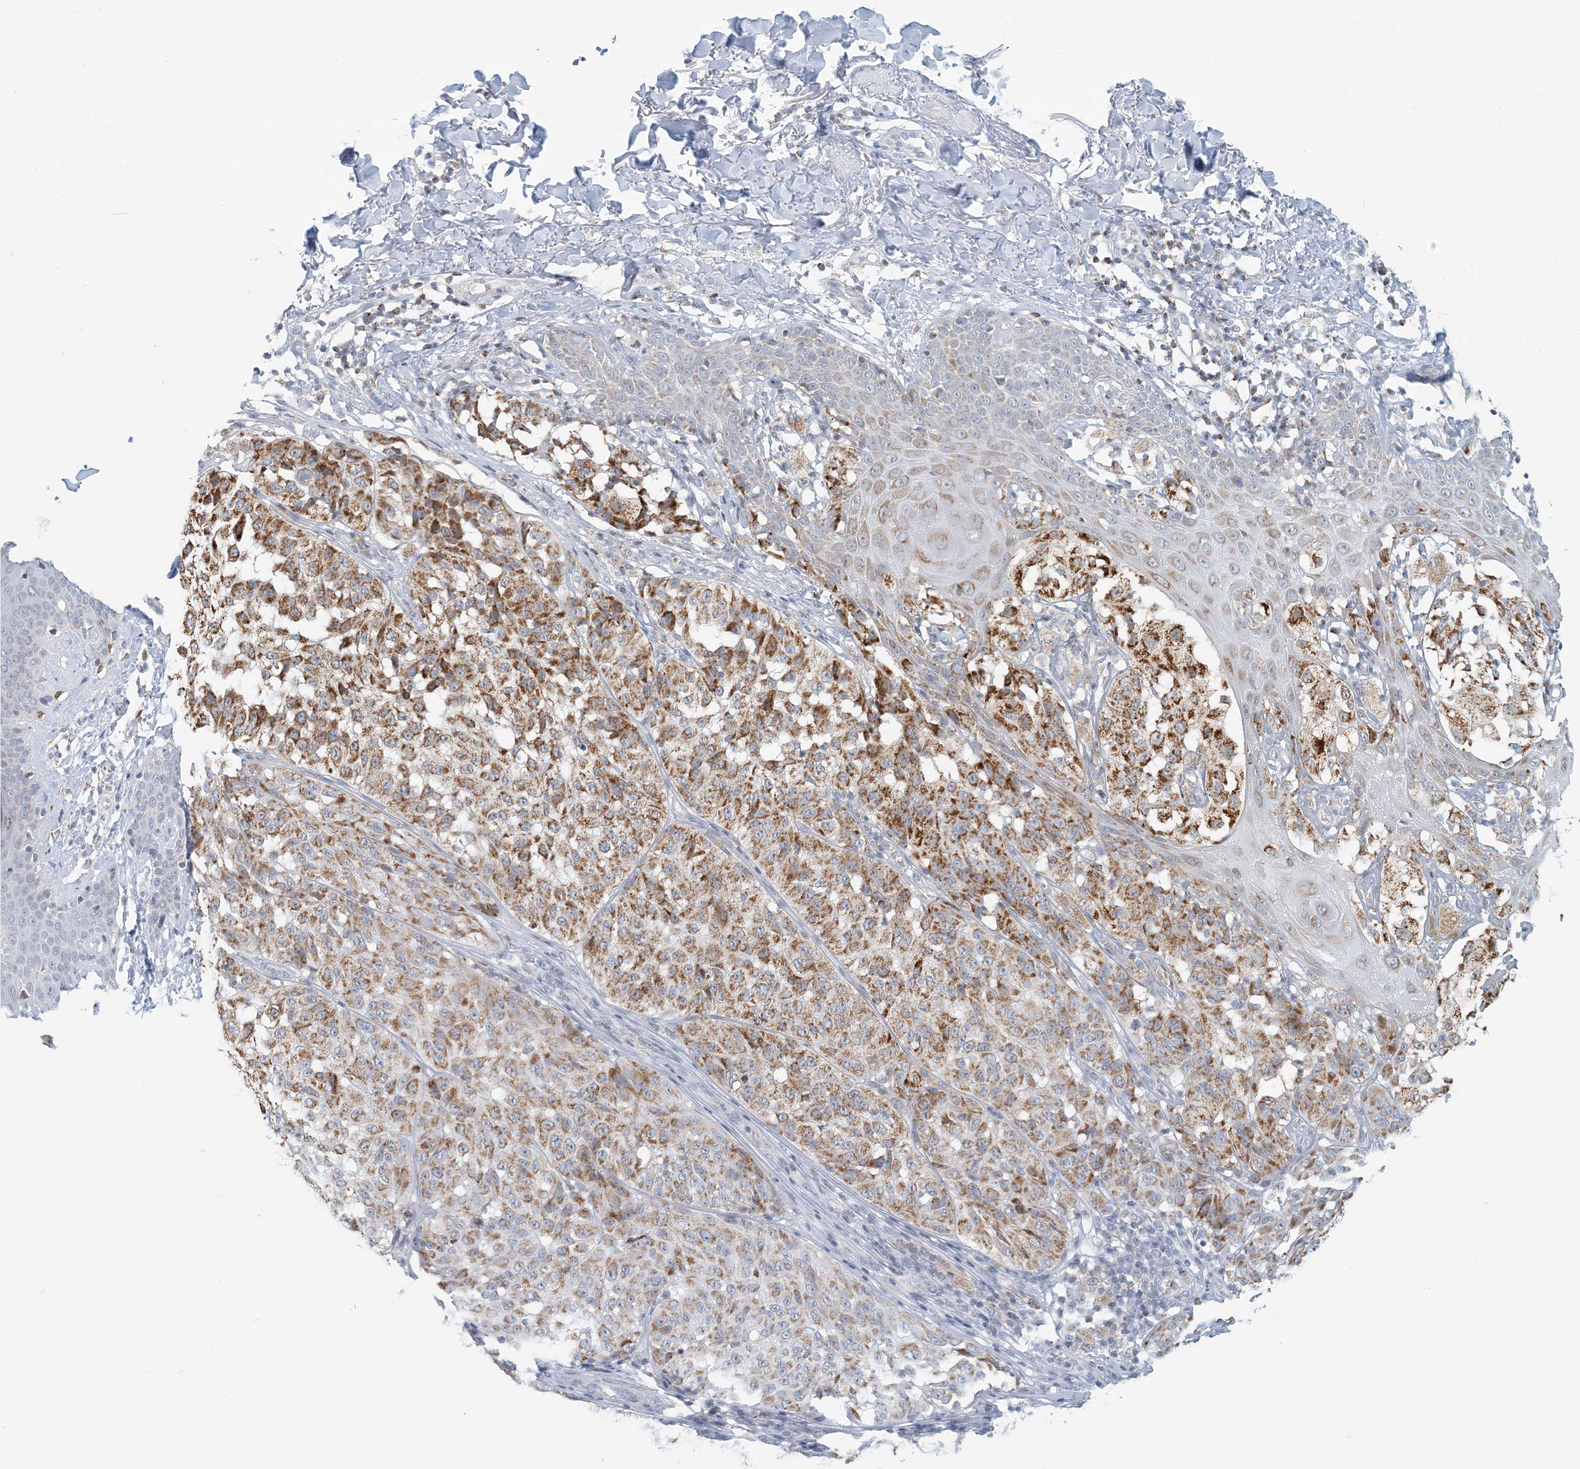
{"staining": {"intensity": "moderate", "quantity": ">75%", "location": "cytoplasmic/membranous"}, "tissue": "melanoma", "cell_type": "Tumor cells", "image_type": "cancer", "snomed": [{"axis": "morphology", "description": "Malignant melanoma, NOS"}, {"axis": "topography", "description": "Skin"}], "caption": "A high-resolution micrograph shows immunohistochemistry (IHC) staining of melanoma, which exhibits moderate cytoplasmic/membranous positivity in approximately >75% of tumor cells.", "gene": "BDH1", "patient": {"sex": "female", "age": 46}}